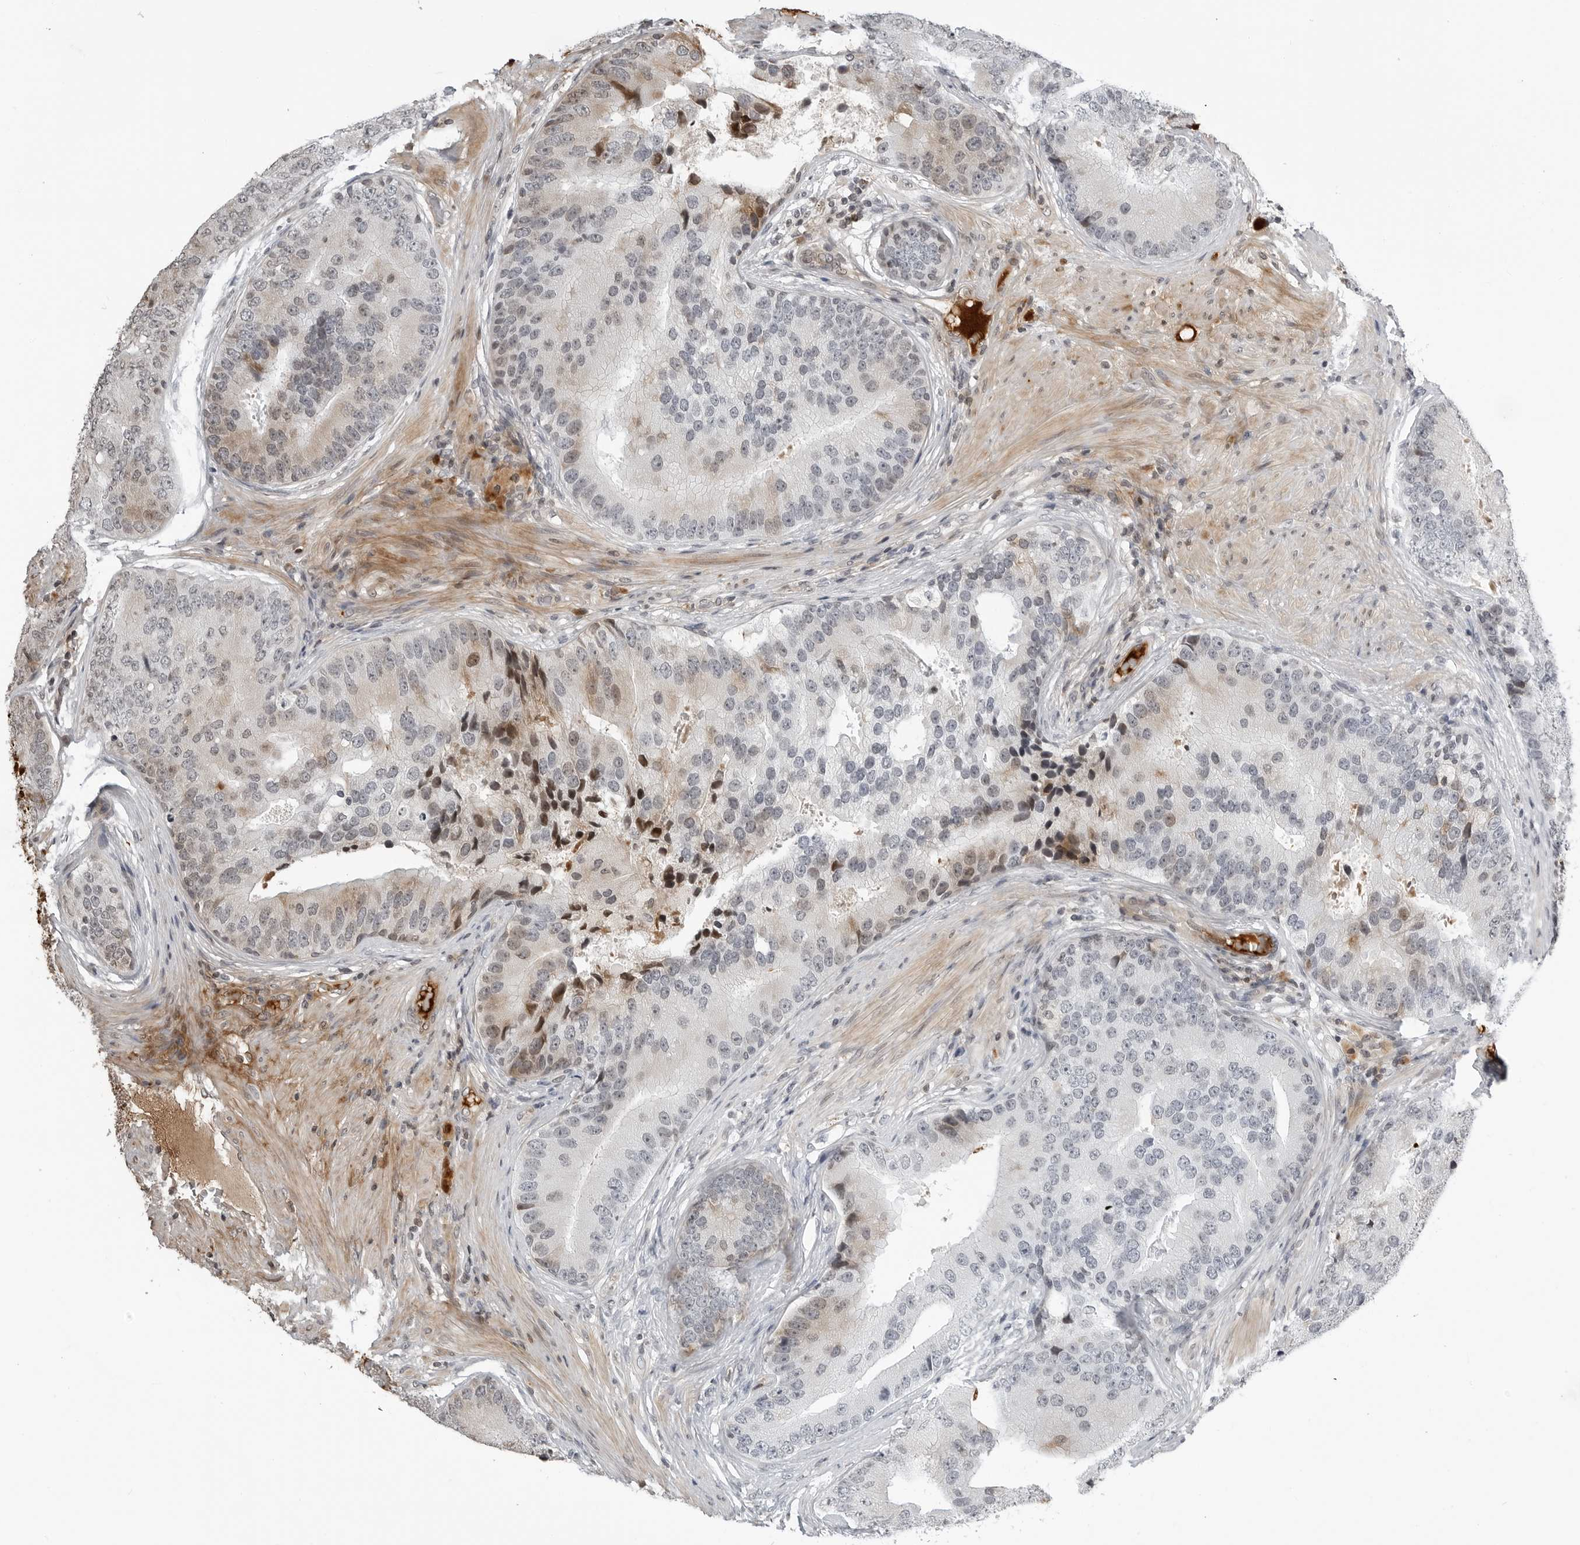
{"staining": {"intensity": "negative", "quantity": "none", "location": "none"}, "tissue": "prostate cancer", "cell_type": "Tumor cells", "image_type": "cancer", "snomed": [{"axis": "morphology", "description": "Adenocarcinoma, High grade"}, {"axis": "topography", "description": "Prostate"}], "caption": "This is an immunohistochemistry image of prostate cancer. There is no positivity in tumor cells.", "gene": "CXCR5", "patient": {"sex": "male", "age": 70}}